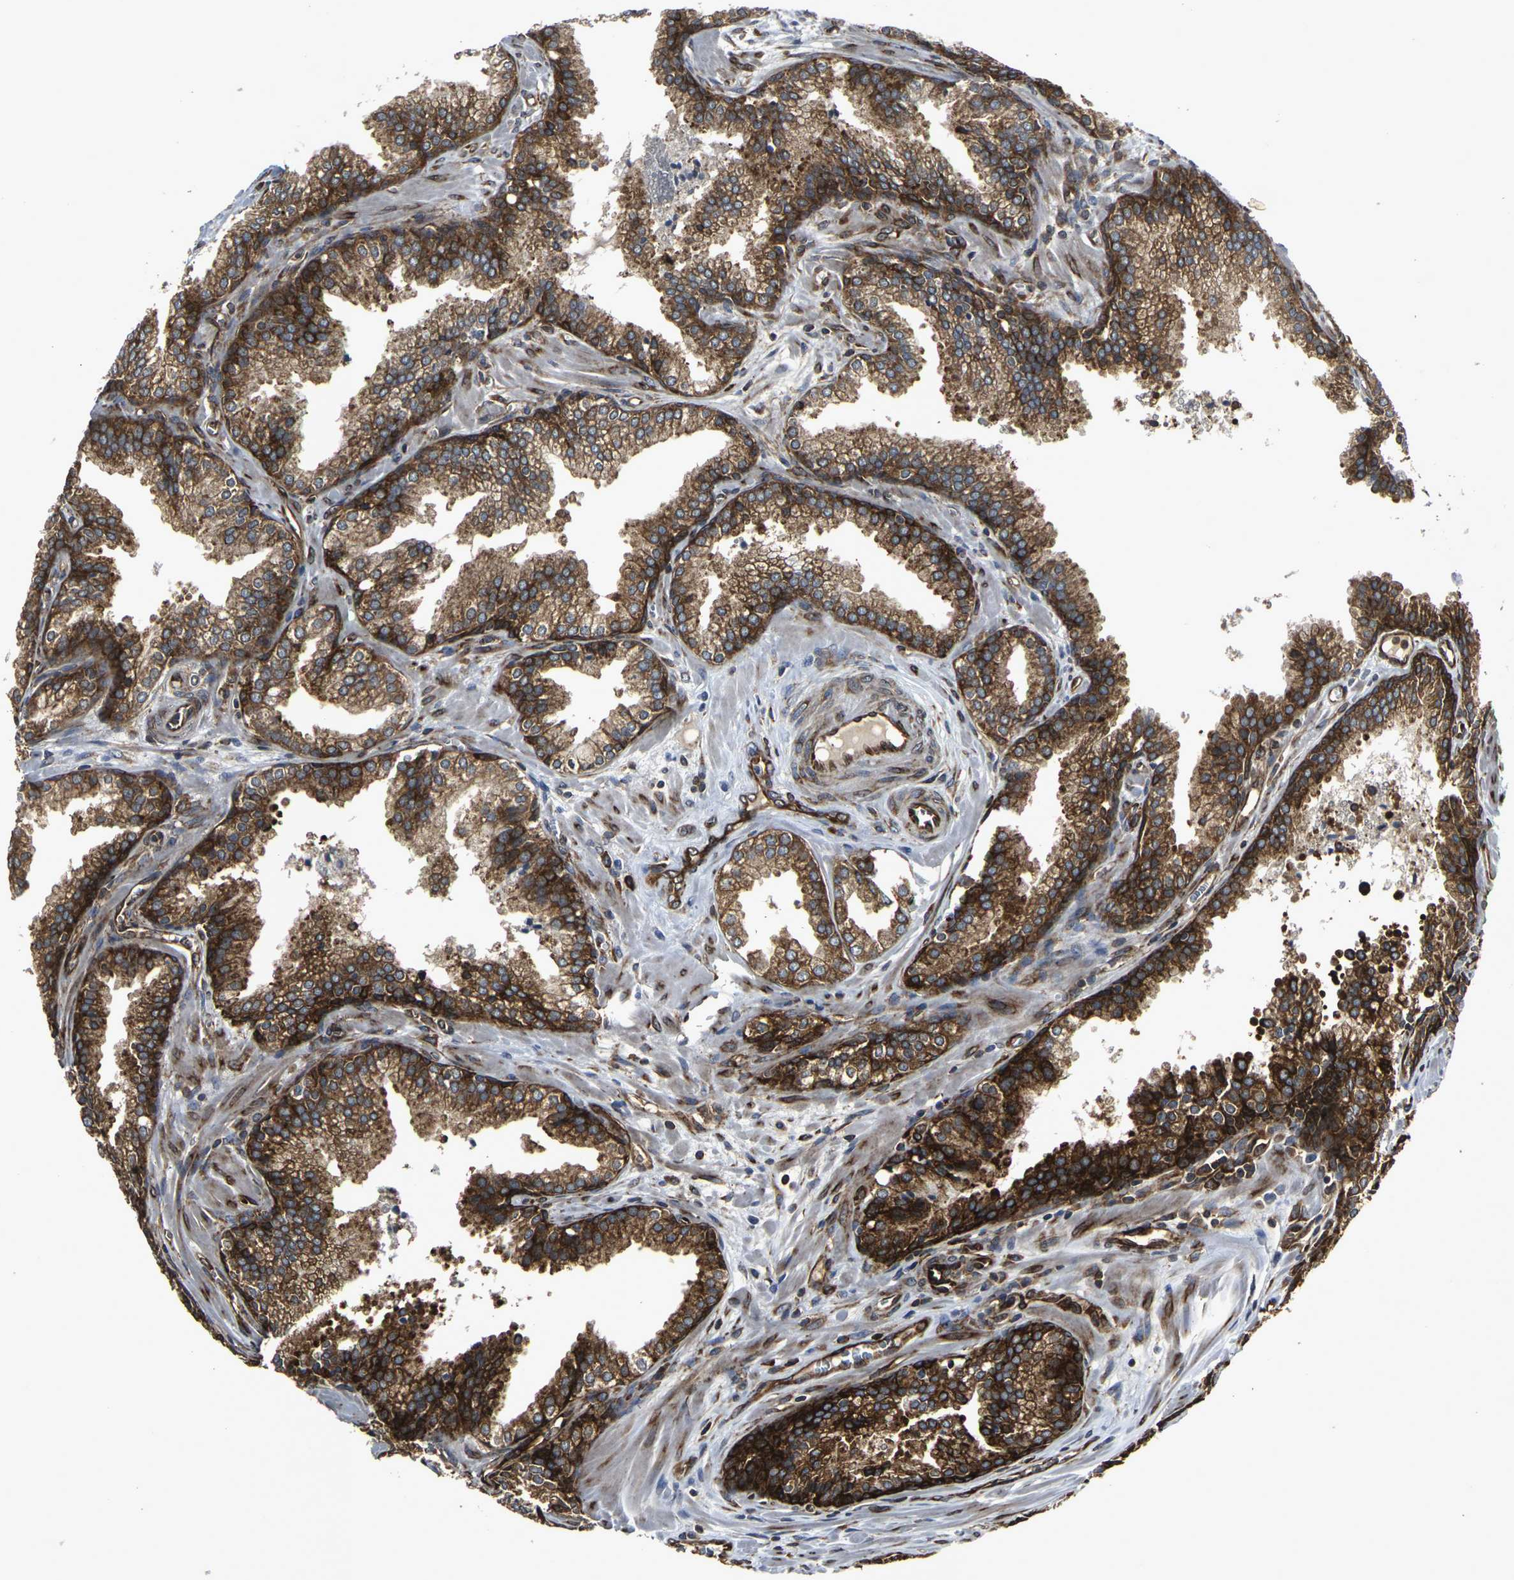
{"staining": {"intensity": "moderate", "quantity": ">75%", "location": "cytoplasmic/membranous"}, "tissue": "prostate cancer", "cell_type": "Tumor cells", "image_type": "cancer", "snomed": [{"axis": "morphology", "description": "Adenocarcinoma, Low grade"}, {"axis": "topography", "description": "Prostate"}], "caption": "There is medium levels of moderate cytoplasmic/membranous expression in tumor cells of prostate cancer (adenocarcinoma (low-grade)), as demonstrated by immunohistochemical staining (brown color).", "gene": "MARCHF2", "patient": {"sex": "male", "age": 60}}